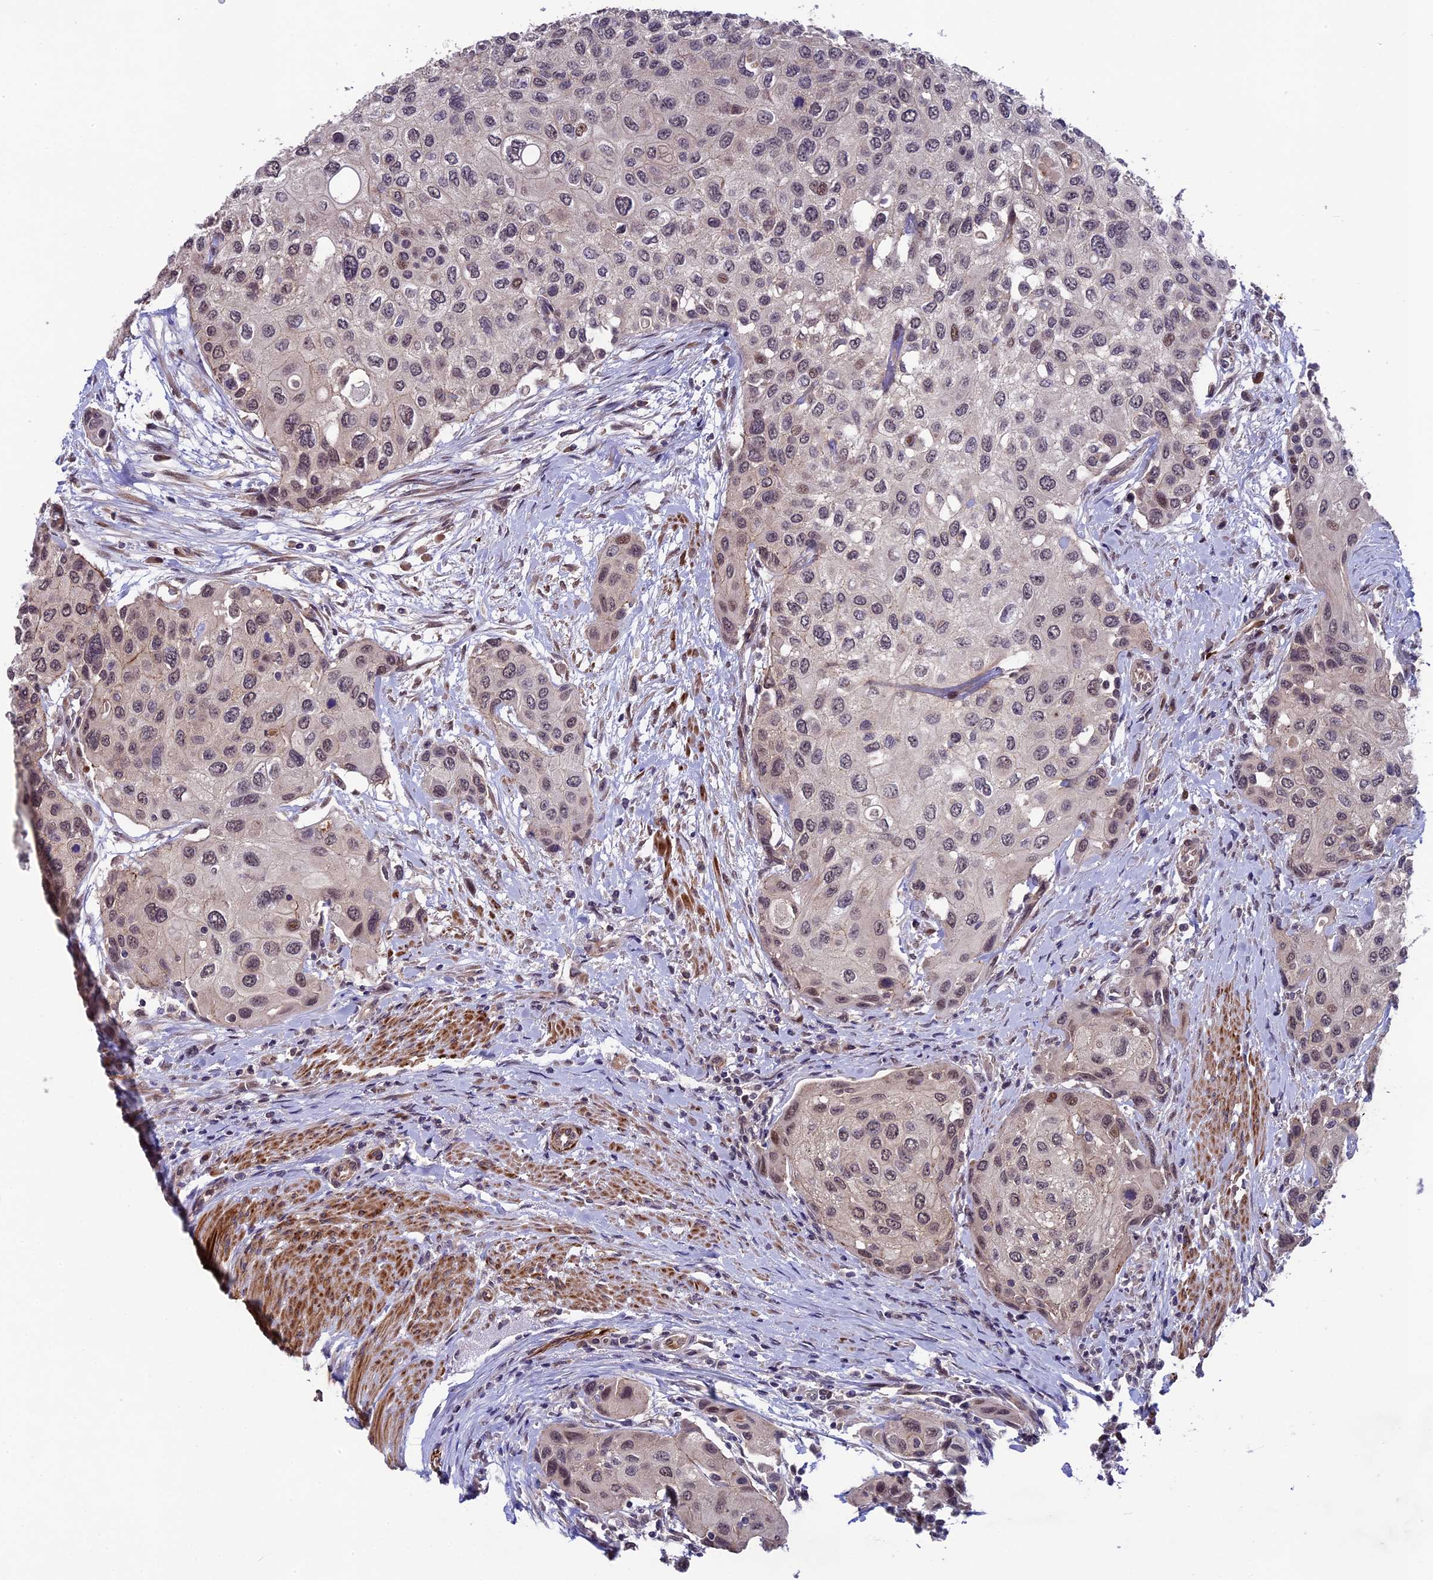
{"staining": {"intensity": "weak", "quantity": "25%-75%", "location": "nuclear"}, "tissue": "urothelial cancer", "cell_type": "Tumor cells", "image_type": "cancer", "snomed": [{"axis": "morphology", "description": "Normal tissue, NOS"}, {"axis": "morphology", "description": "Urothelial carcinoma, High grade"}, {"axis": "topography", "description": "Vascular tissue"}, {"axis": "topography", "description": "Urinary bladder"}], "caption": "This micrograph displays IHC staining of urothelial cancer, with low weak nuclear positivity in about 25%-75% of tumor cells.", "gene": "SIPA1L3", "patient": {"sex": "female", "age": 56}}